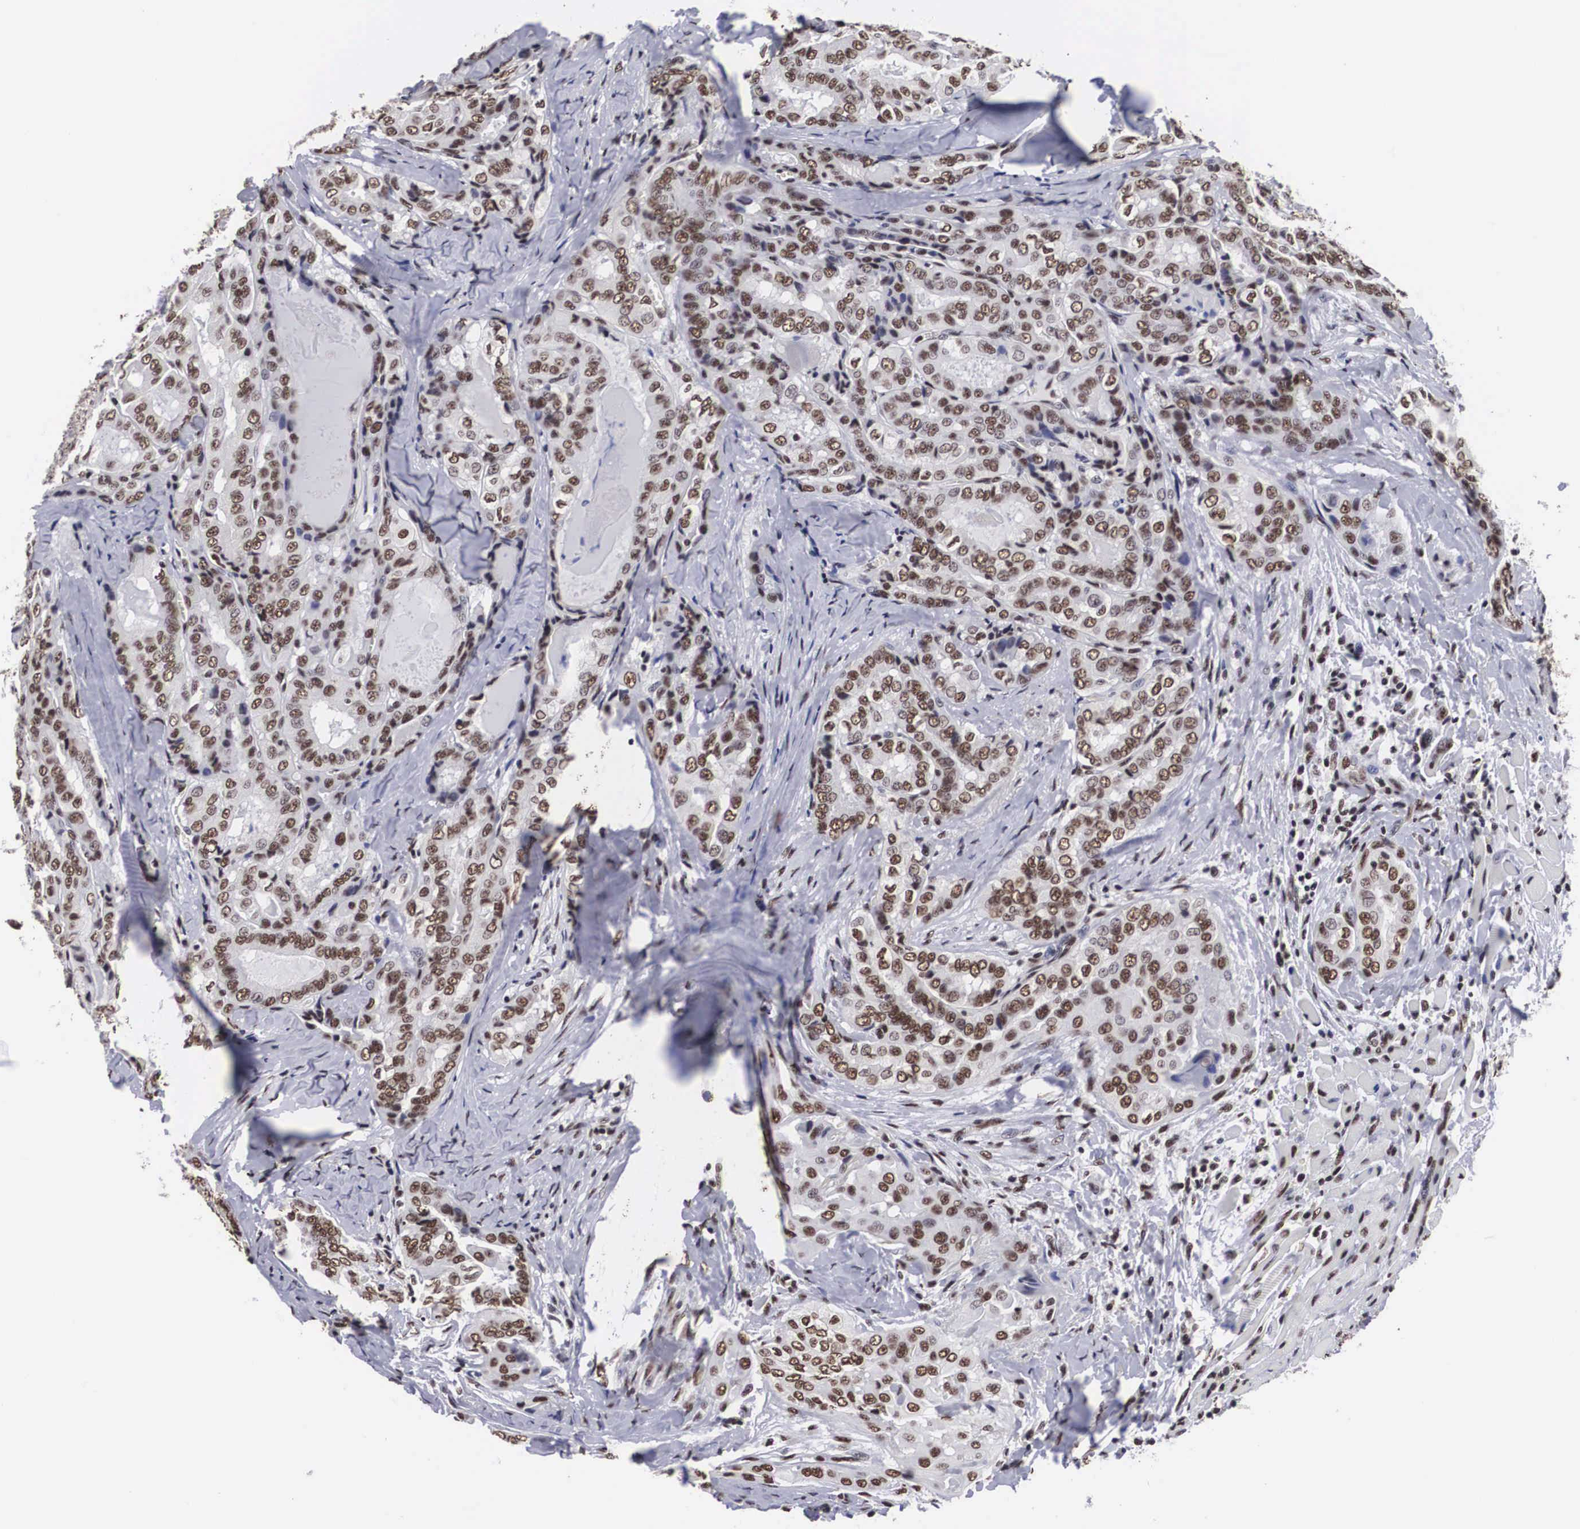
{"staining": {"intensity": "moderate", "quantity": ">75%", "location": "nuclear"}, "tissue": "thyroid cancer", "cell_type": "Tumor cells", "image_type": "cancer", "snomed": [{"axis": "morphology", "description": "Papillary adenocarcinoma, NOS"}, {"axis": "topography", "description": "Thyroid gland"}], "caption": "The micrograph shows immunohistochemical staining of thyroid cancer (papillary adenocarcinoma). There is moderate nuclear staining is seen in approximately >75% of tumor cells.", "gene": "ACIN1", "patient": {"sex": "female", "age": 71}}